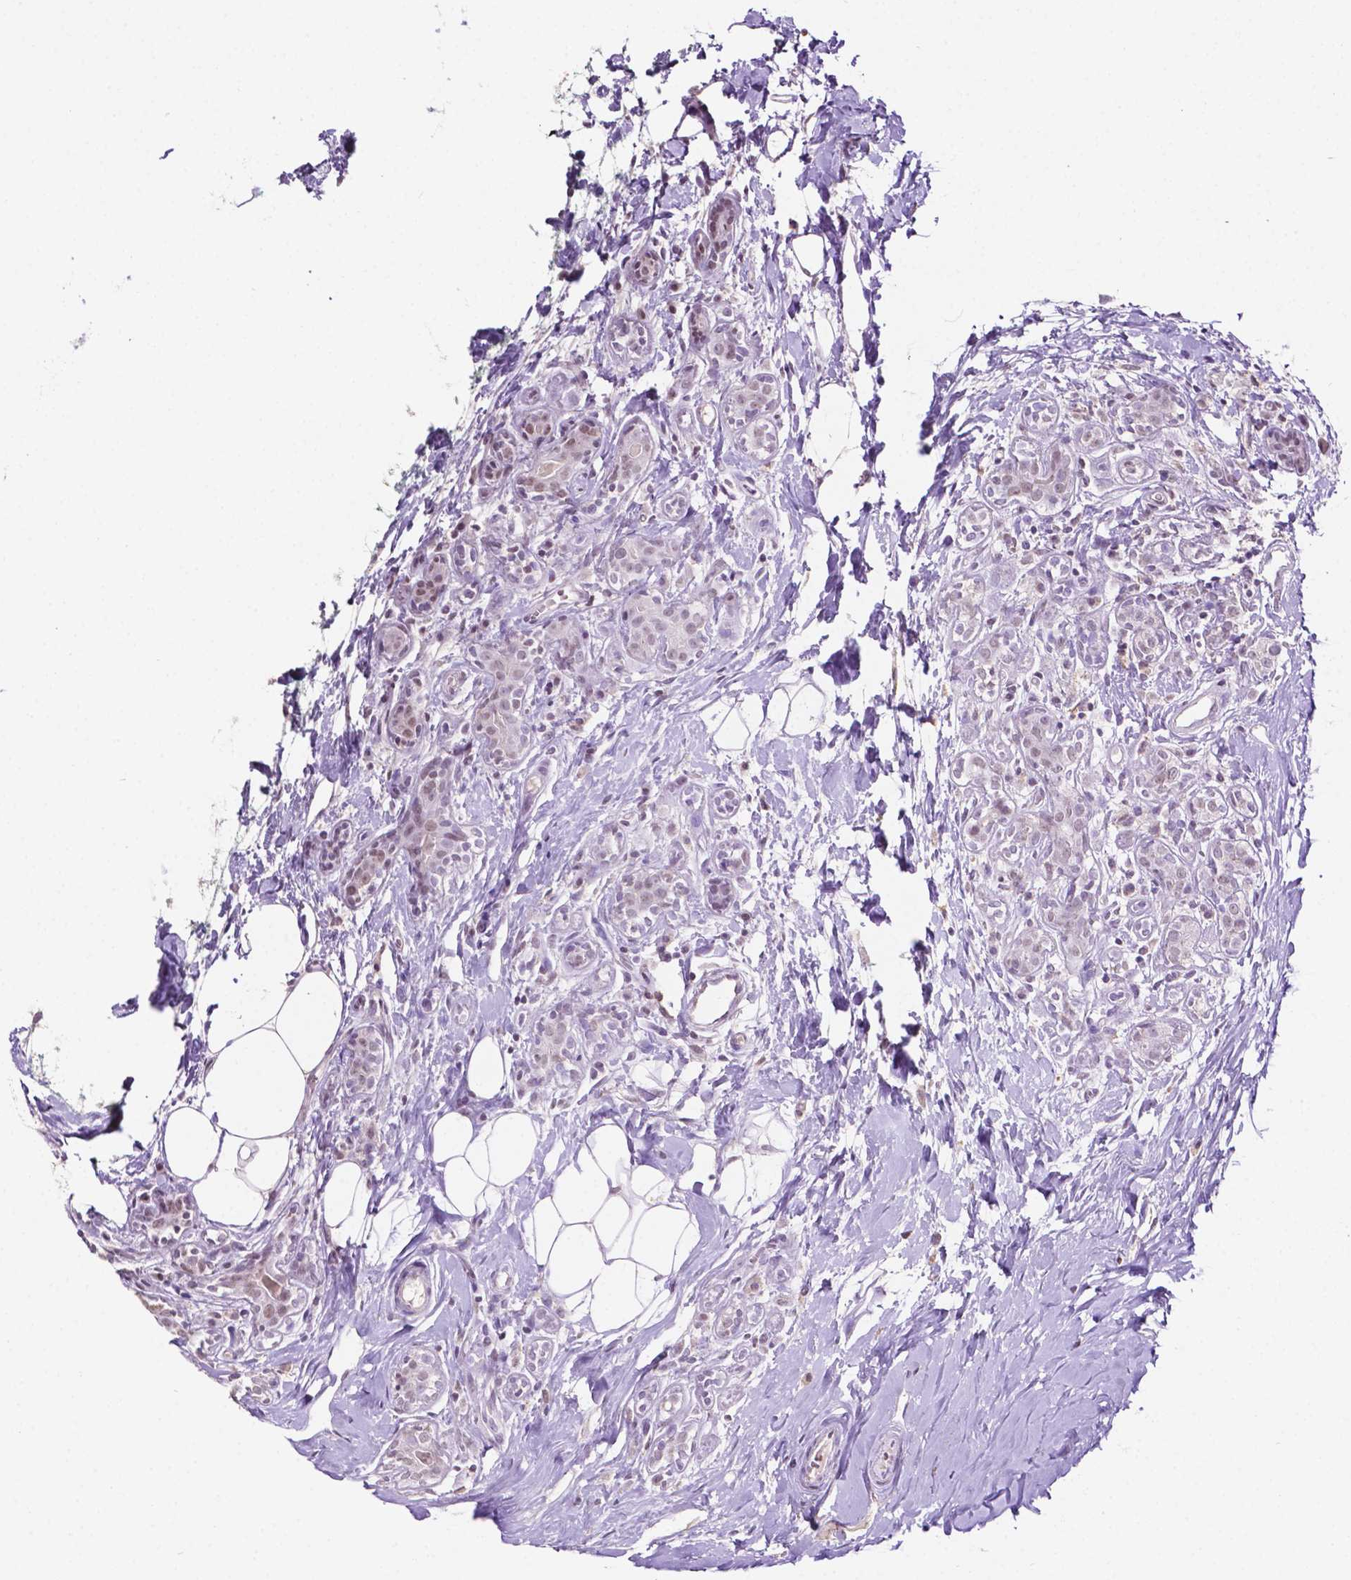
{"staining": {"intensity": "moderate", "quantity": "<25%", "location": "nuclear"}, "tissue": "breast cancer", "cell_type": "Tumor cells", "image_type": "cancer", "snomed": [{"axis": "morphology", "description": "Duct carcinoma"}, {"axis": "topography", "description": "Breast"}], "caption": "Moderate nuclear staining is identified in about <25% of tumor cells in infiltrating ductal carcinoma (breast). (Brightfield microscopy of DAB IHC at high magnification).", "gene": "PTPN6", "patient": {"sex": "female", "age": 43}}